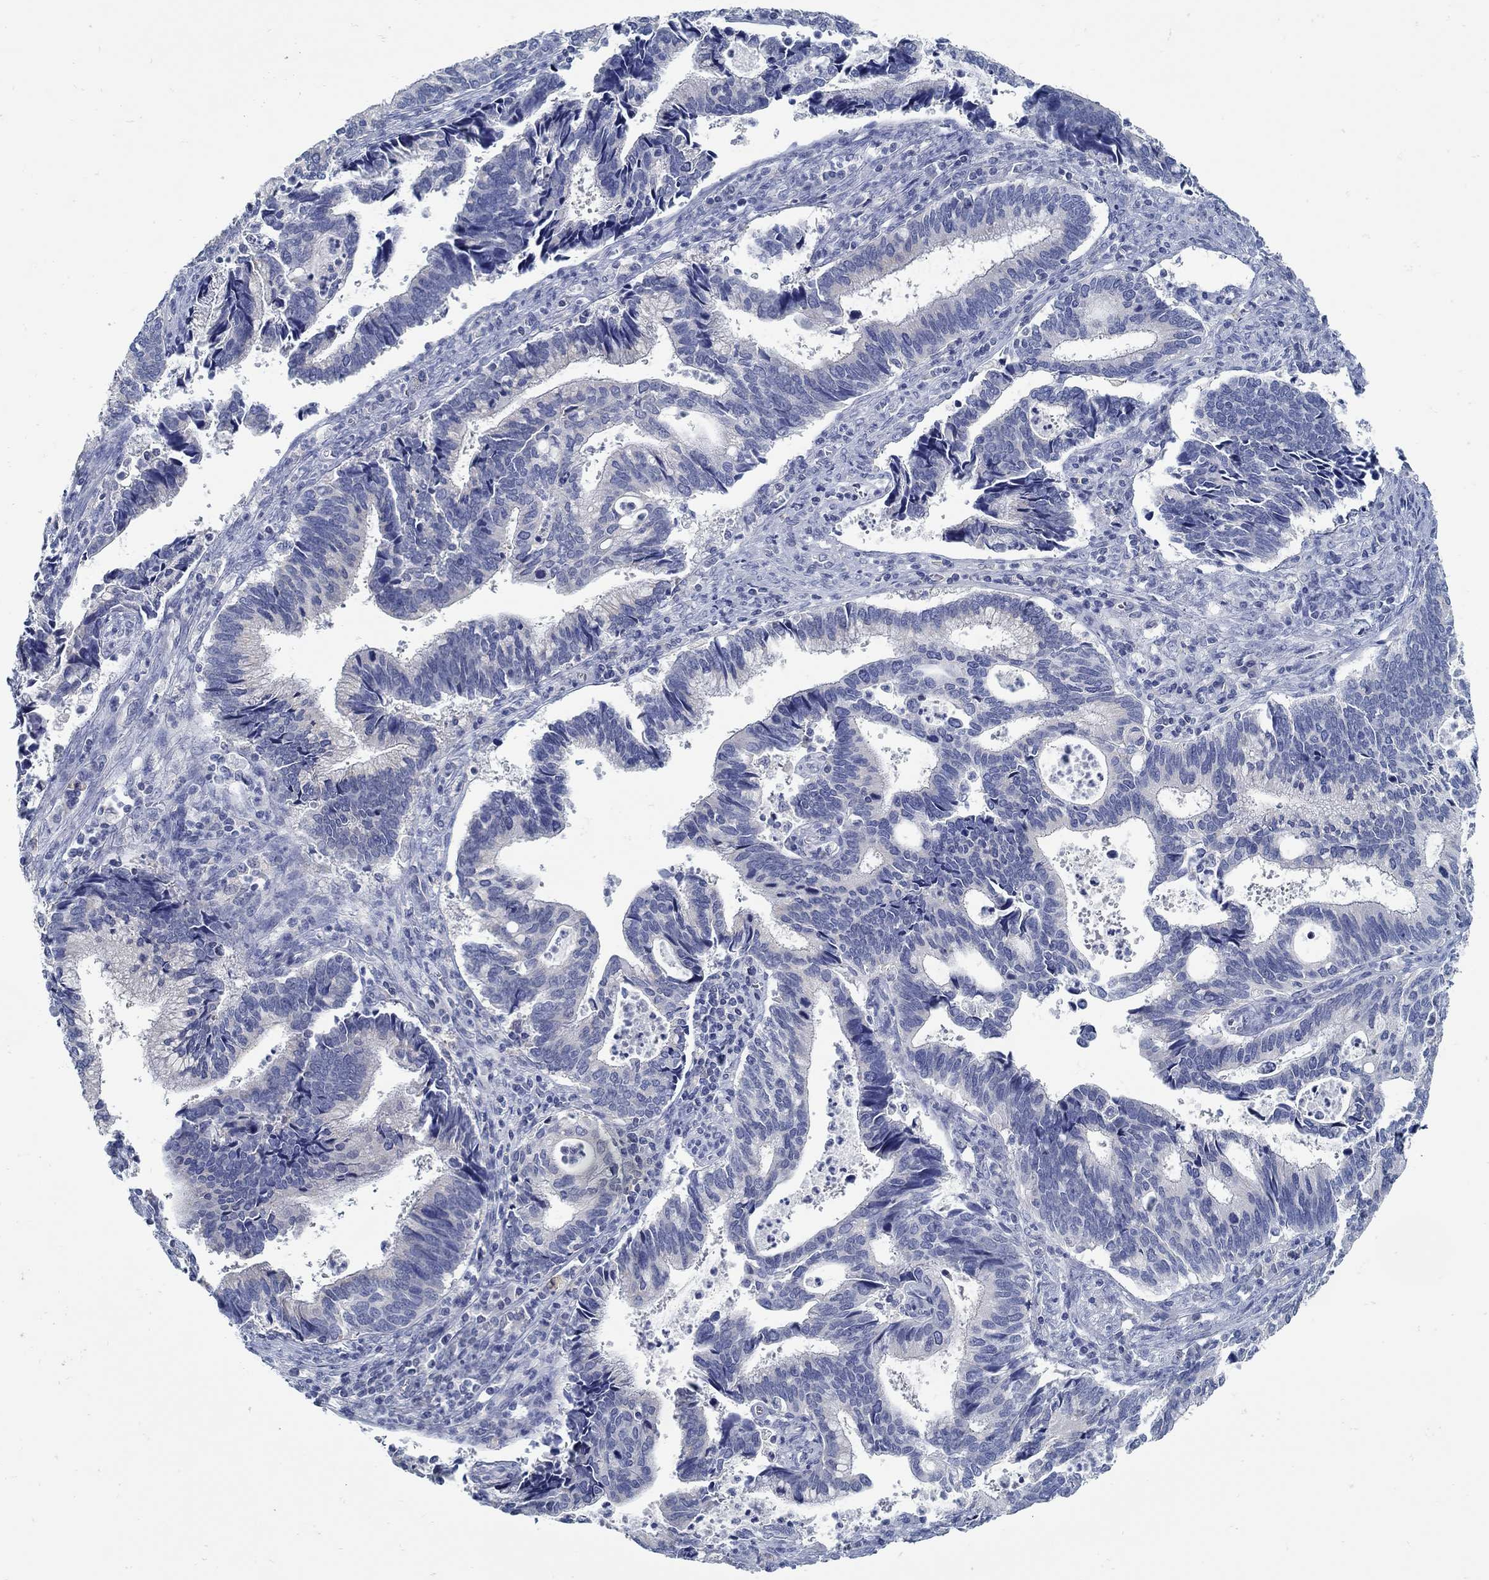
{"staining": {"intensity": "negative", "quantity": "none", "location": "none"}, "tissue": "cervical cancer", "cell_type": "Tumor cells", "image_type": "cancer", "snomed": [{"axis": "morphology", "description": "Adenocarcinoma, NOS"}, {"axis": "topography", "description": "Cervix"}], "caption": "Protein analysis of cervical cancer demonstrates no significant staining in tumor cells.", "gene": "ZFAND4", "patient": {"sex": "female", "age": 42}}